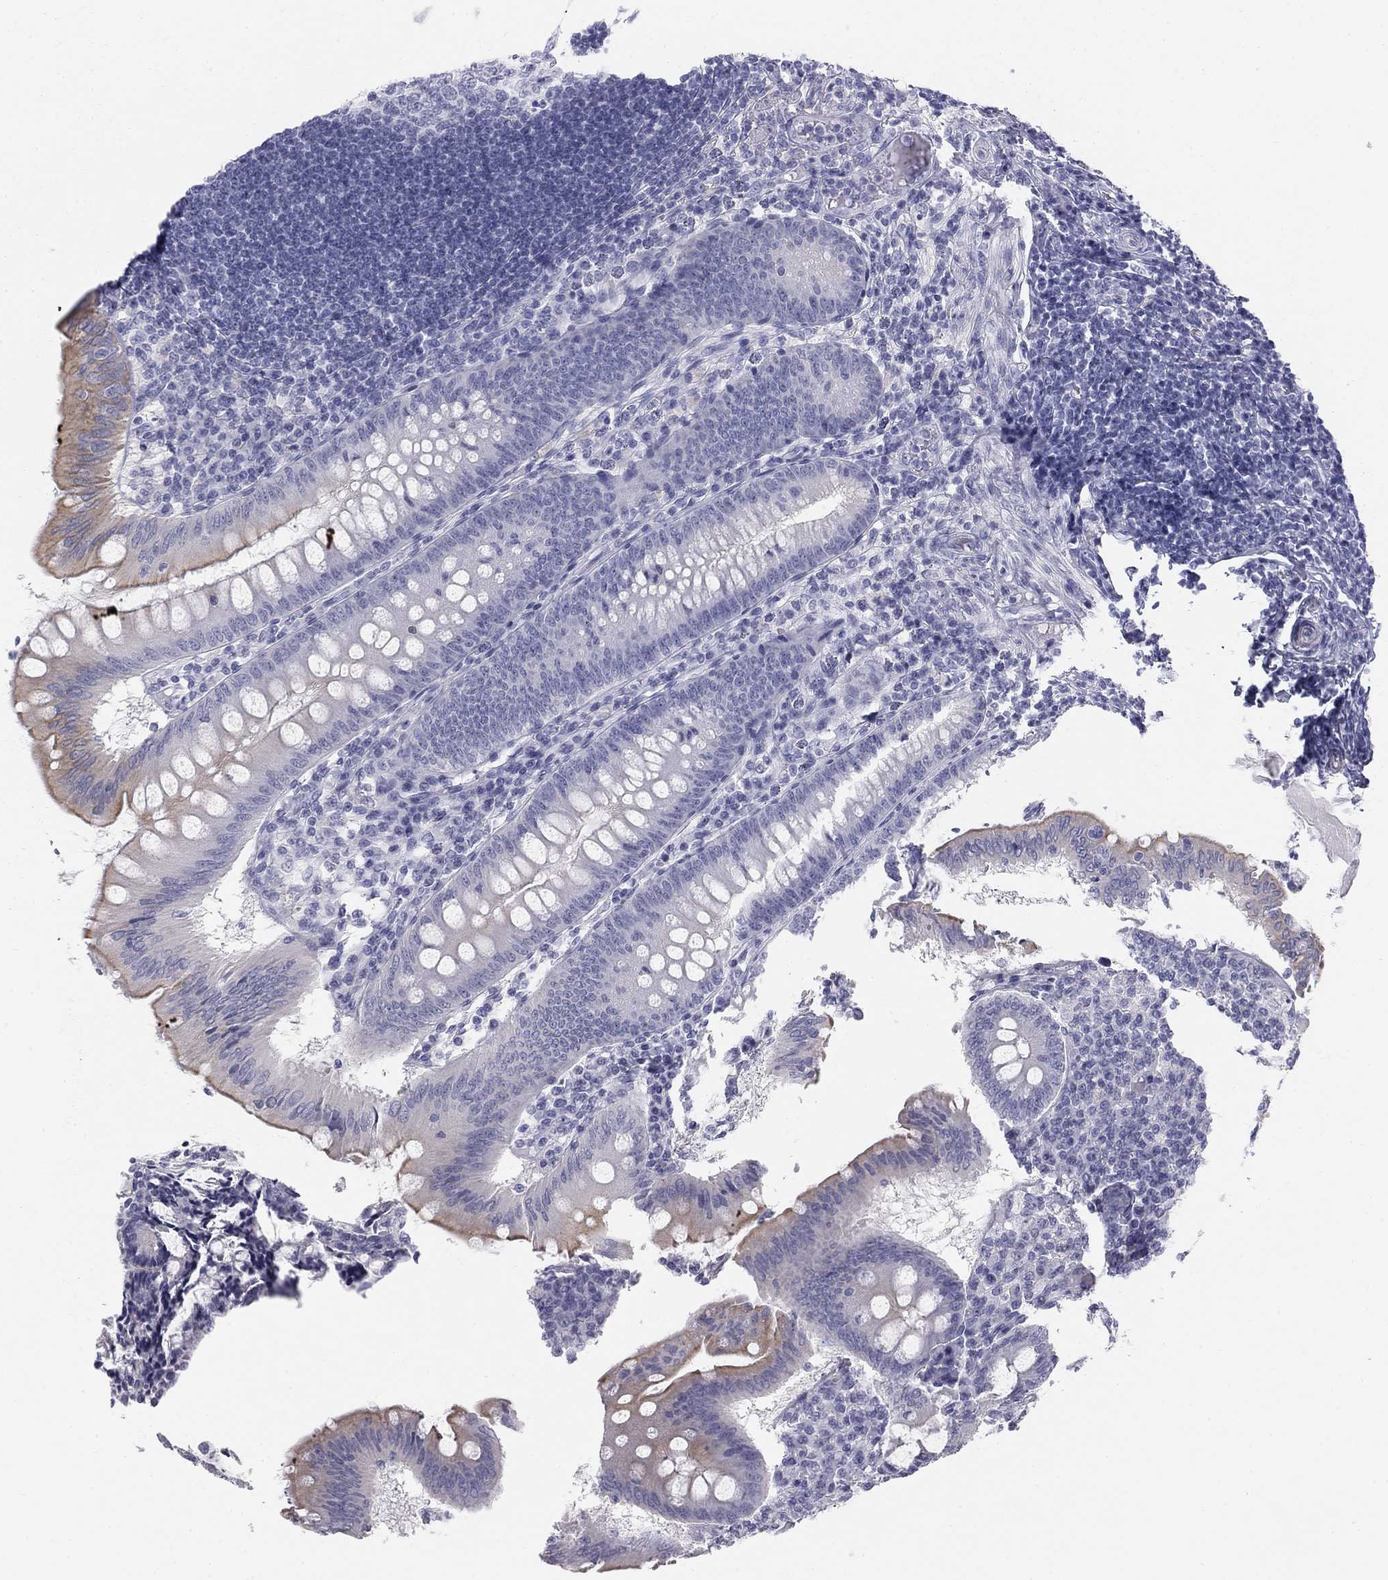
{"staining": {"intensity": "moderate", "quantity": "<25%", "location": "cytoplasmic/membranous"}, "tissue": "appendix", "cell_type": "Glandular cells", "image_type": "normal", "snomed": [{"axis": "morphology", "description": "Normal tissue, NOS"}, {"axis": "morphology", "description": "Inflammation, NOS"}, {"axis": "topography", "description": "Appendix"}], "caption": "Glandular cells show low levels of moderate cytoplasmic/membranous positivity in about <25% of cells in benign appendix.", "gene": "SULT2B1", "patient": {"sex": "male", "age": 16}}